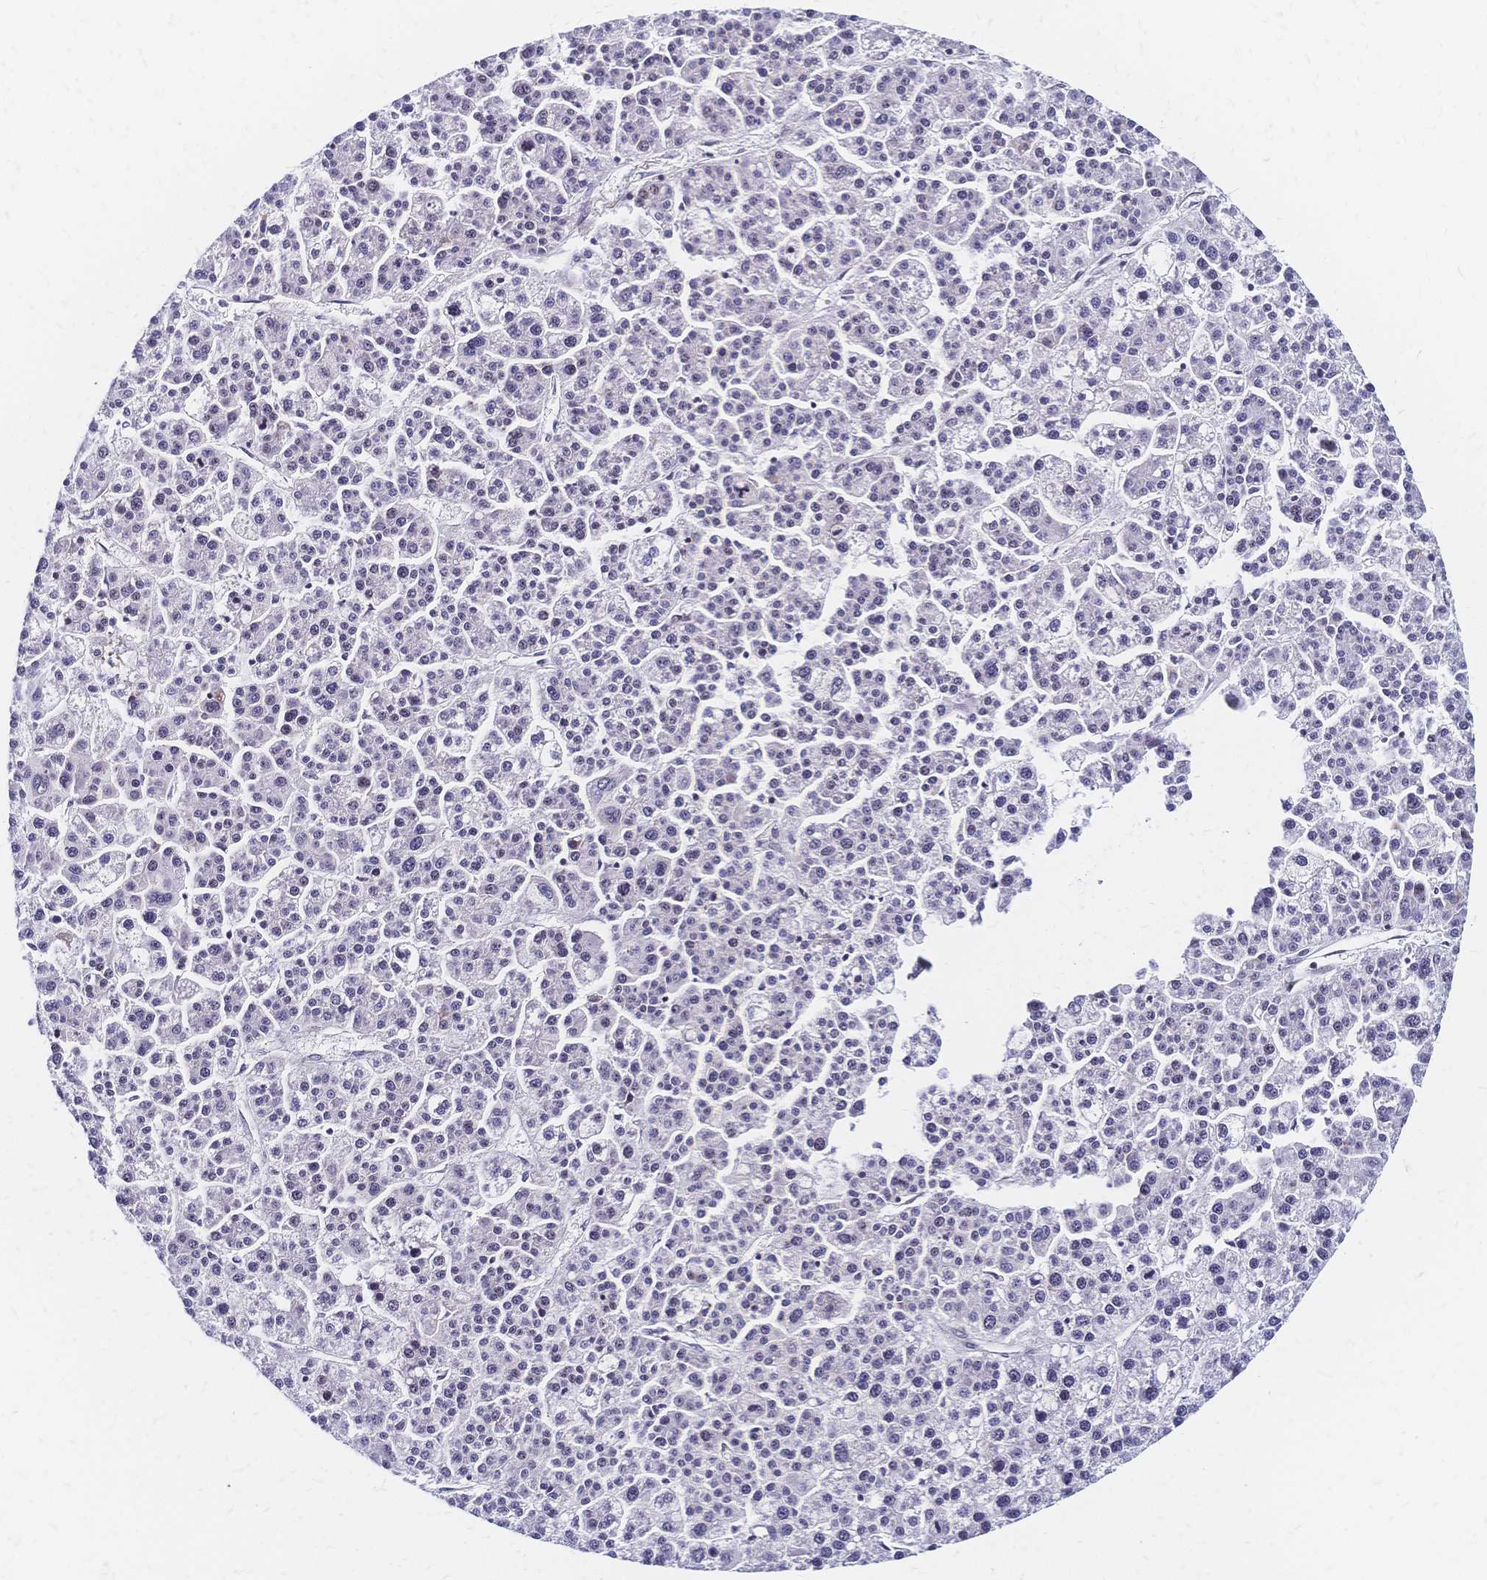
{"staining": {"intensity": "negative", "quantity": "none", "location": "none"}, "tissue": "liver cancer", "cell_type": "Tumor cells", "image_type": "cancer", "snomed": [{"axis": "morphology", "description": "Carcinoma, Hepatocellular, NOS"}, {"axis": "topography", "description": "Liver"}], "caption": "Immunohistochemical staining of liver cancer shows no significant staining in tumor cells.", "gene": "CBX7", "patient": {"sex": "female", "age": 58}}